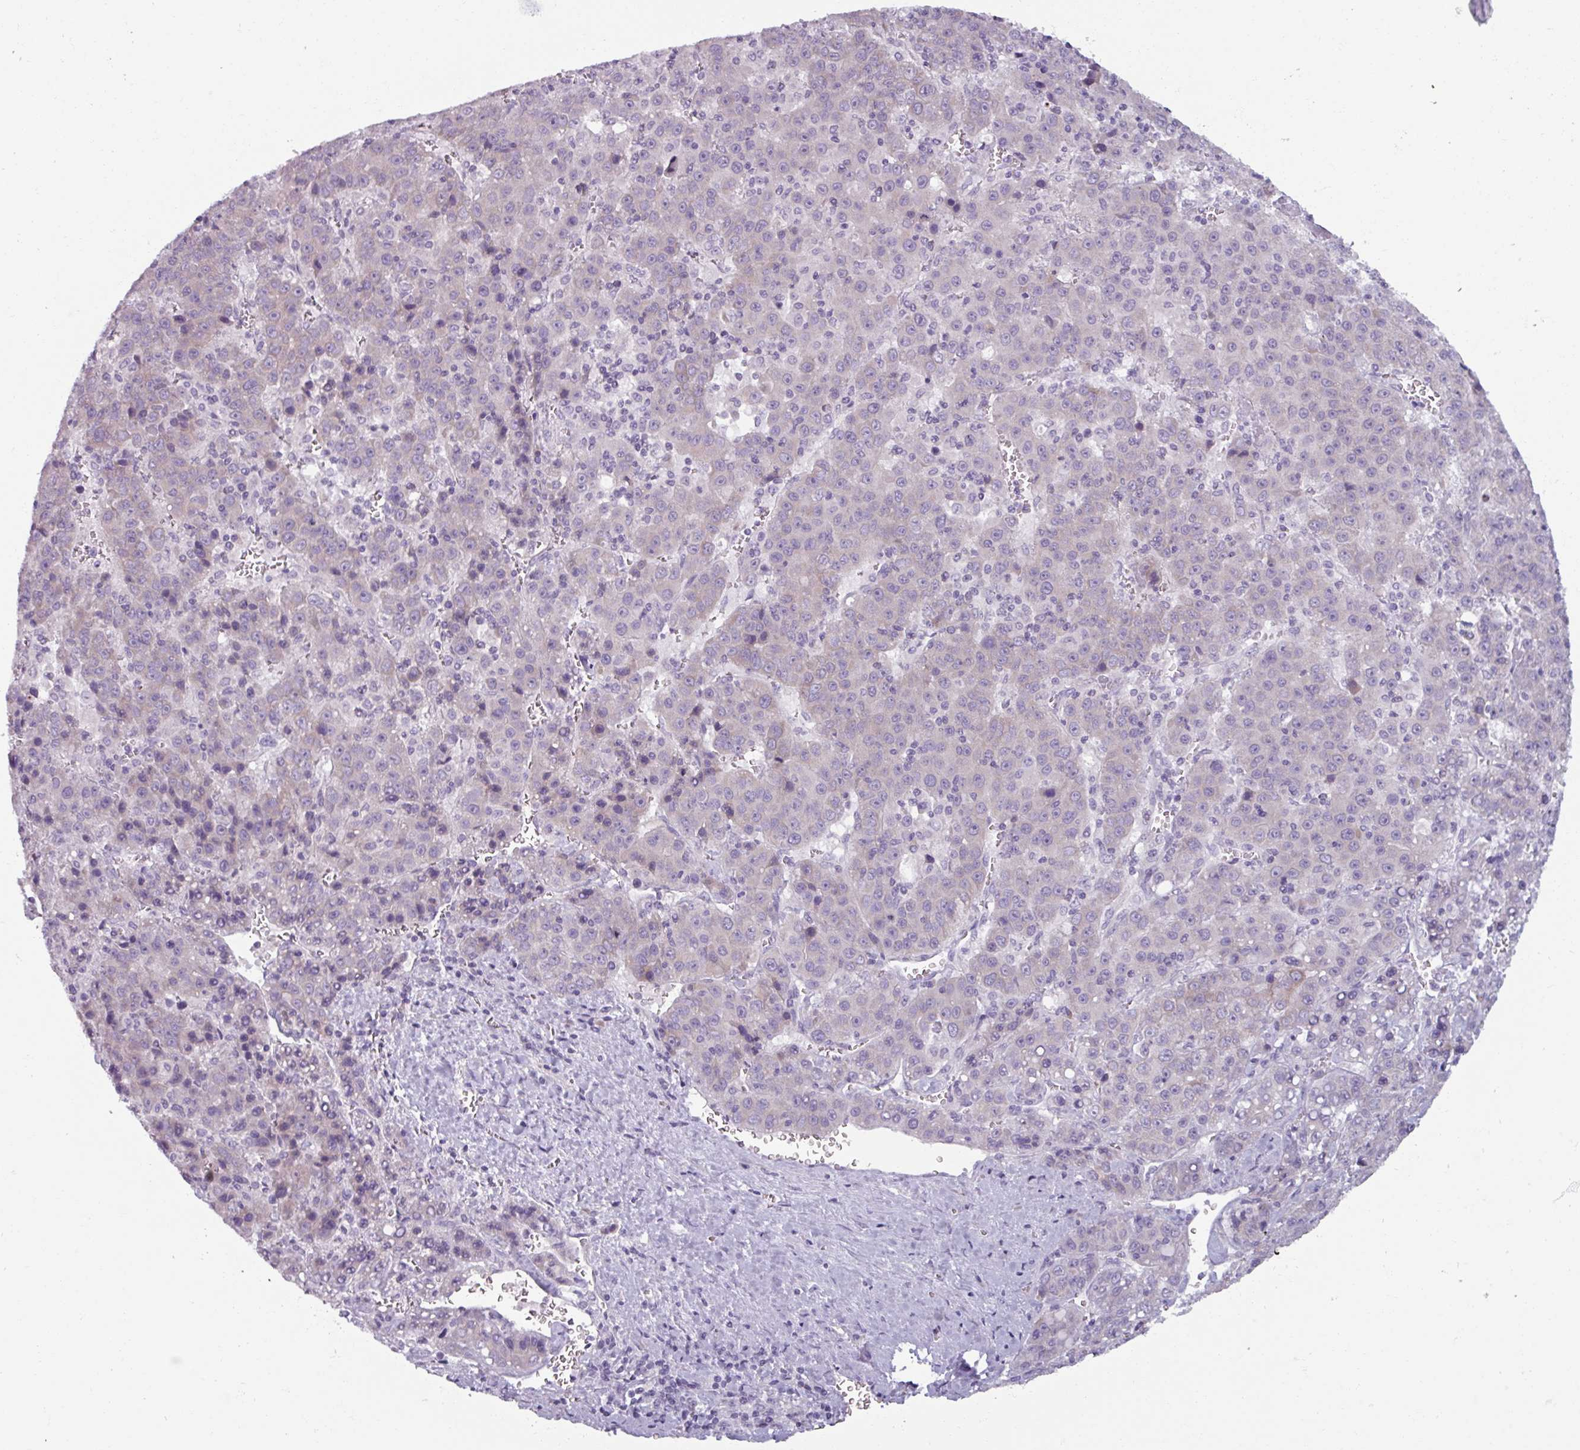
{"staining": {"intensity": "weak", "quantity": "<25%", "location": "cytoplasmic/membranous"}, "tissue": "liver cancer", "cell_type": "Tumor cells", "image_type": "cancer", "snomed": [{"axis": "morphology", "description": "Carcinoma, Hepatocellular, NOS"}, {"axis": "topography", "description": "Liver"}], "caption": "DAB (3,3'-diaminobenzidine) immunohistochemical staining of liver cancer (hepatocellular carcinoma) displays no significant expression in tumor cells.", "gene": "SMIM11", "patient": {"sex": "female", "age": 53}}